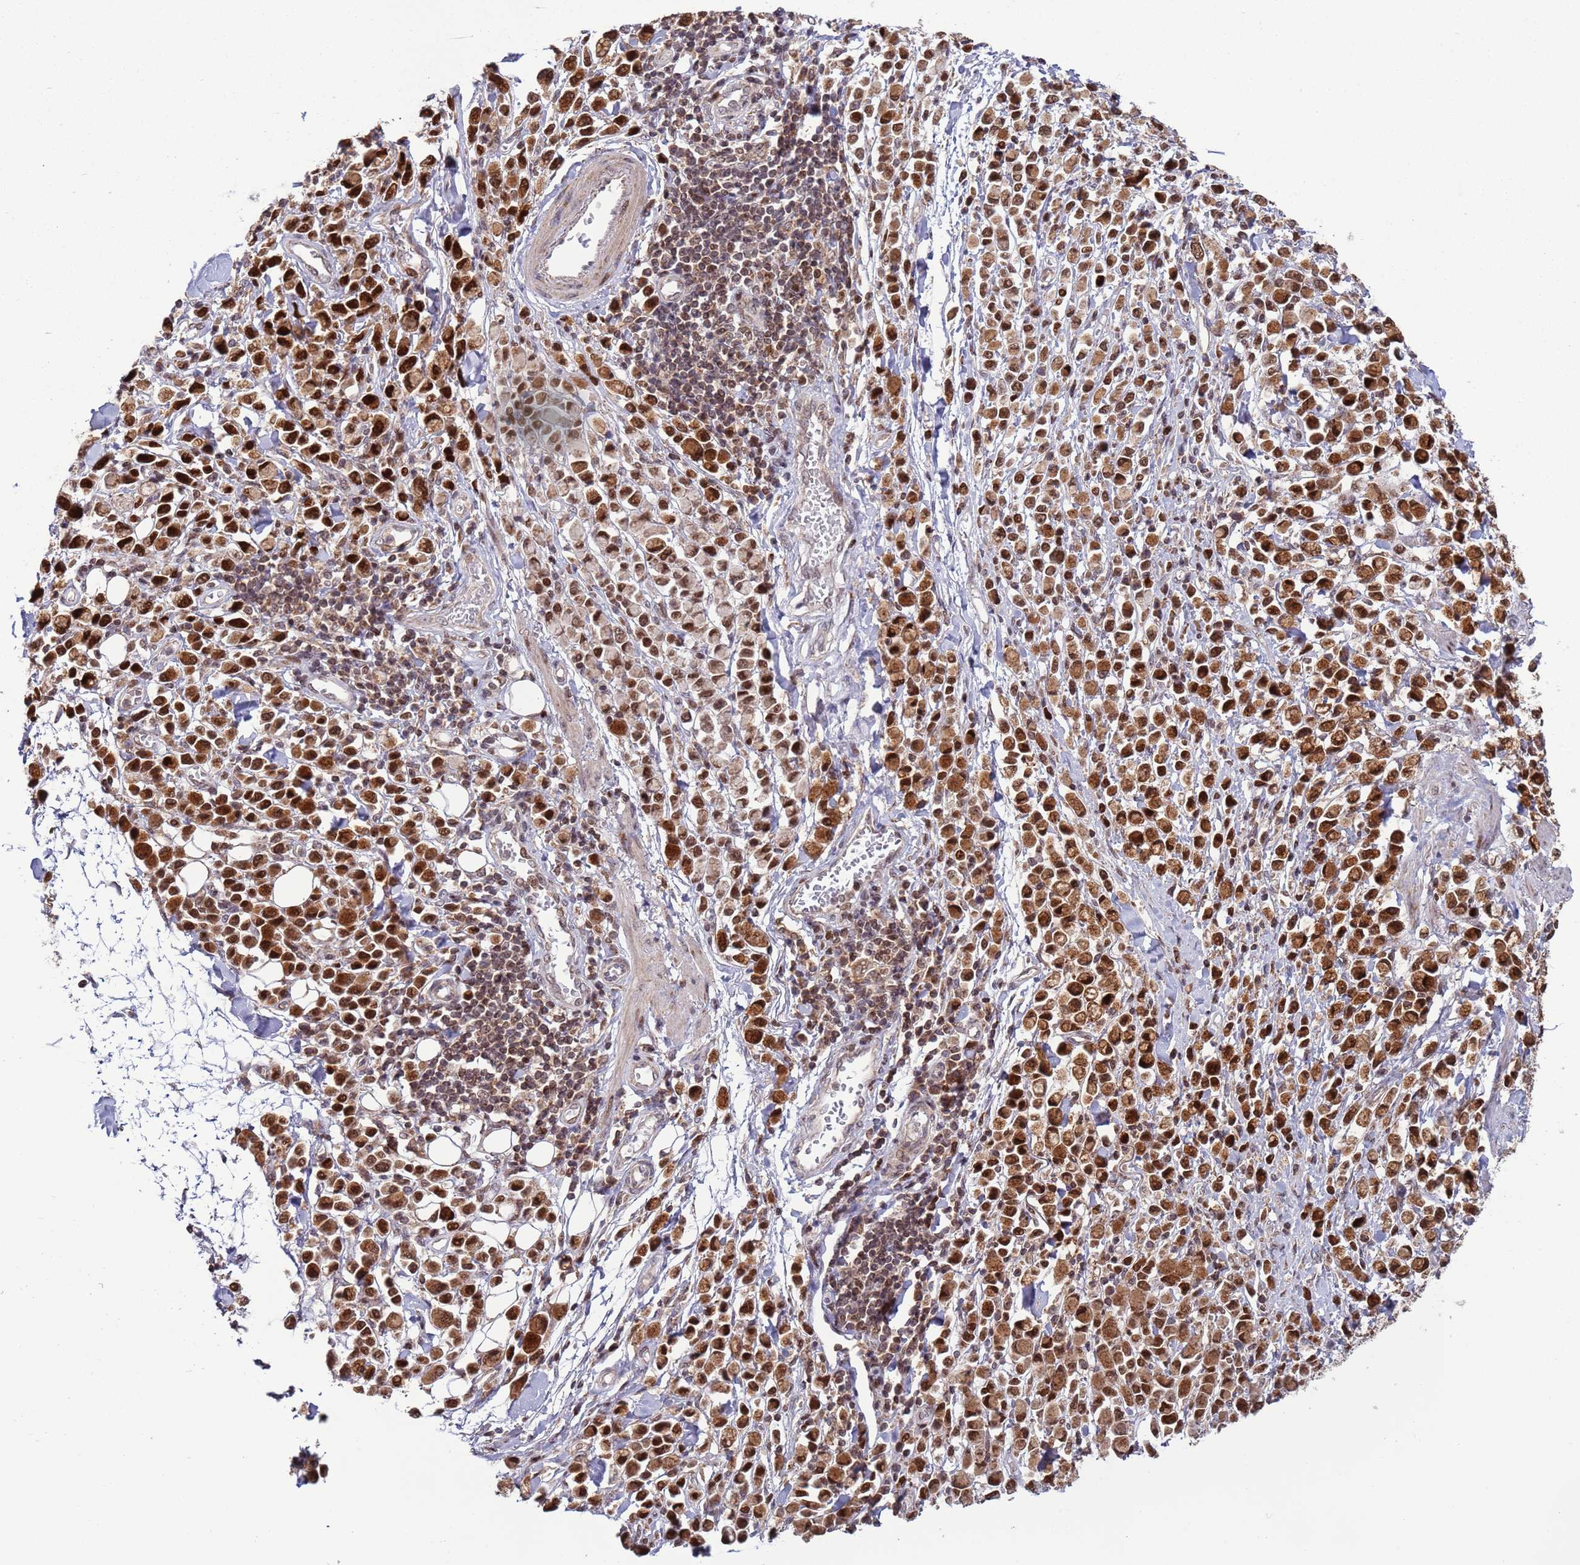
{"staining": {"intensity": "strong", "quantity": ">75%", "location": "nuclear"}, "tissue": "stomach cancer", "cell_type": "Tumor cells", "image_type": "cancer", "snomed": [{"axis": "morphology", "description": "Adenocarcinoma, NOS"}, {"axis": "topography", "description": "Stomach"}], "caption": "This is a micrograph of immunohistochemistry staining of adenocarcinoma (stomach), which shows strong positivity in the nuclear of tumor cells.", "gene": "RCOR2", "patient": {"sex": "female", "age": 81}}